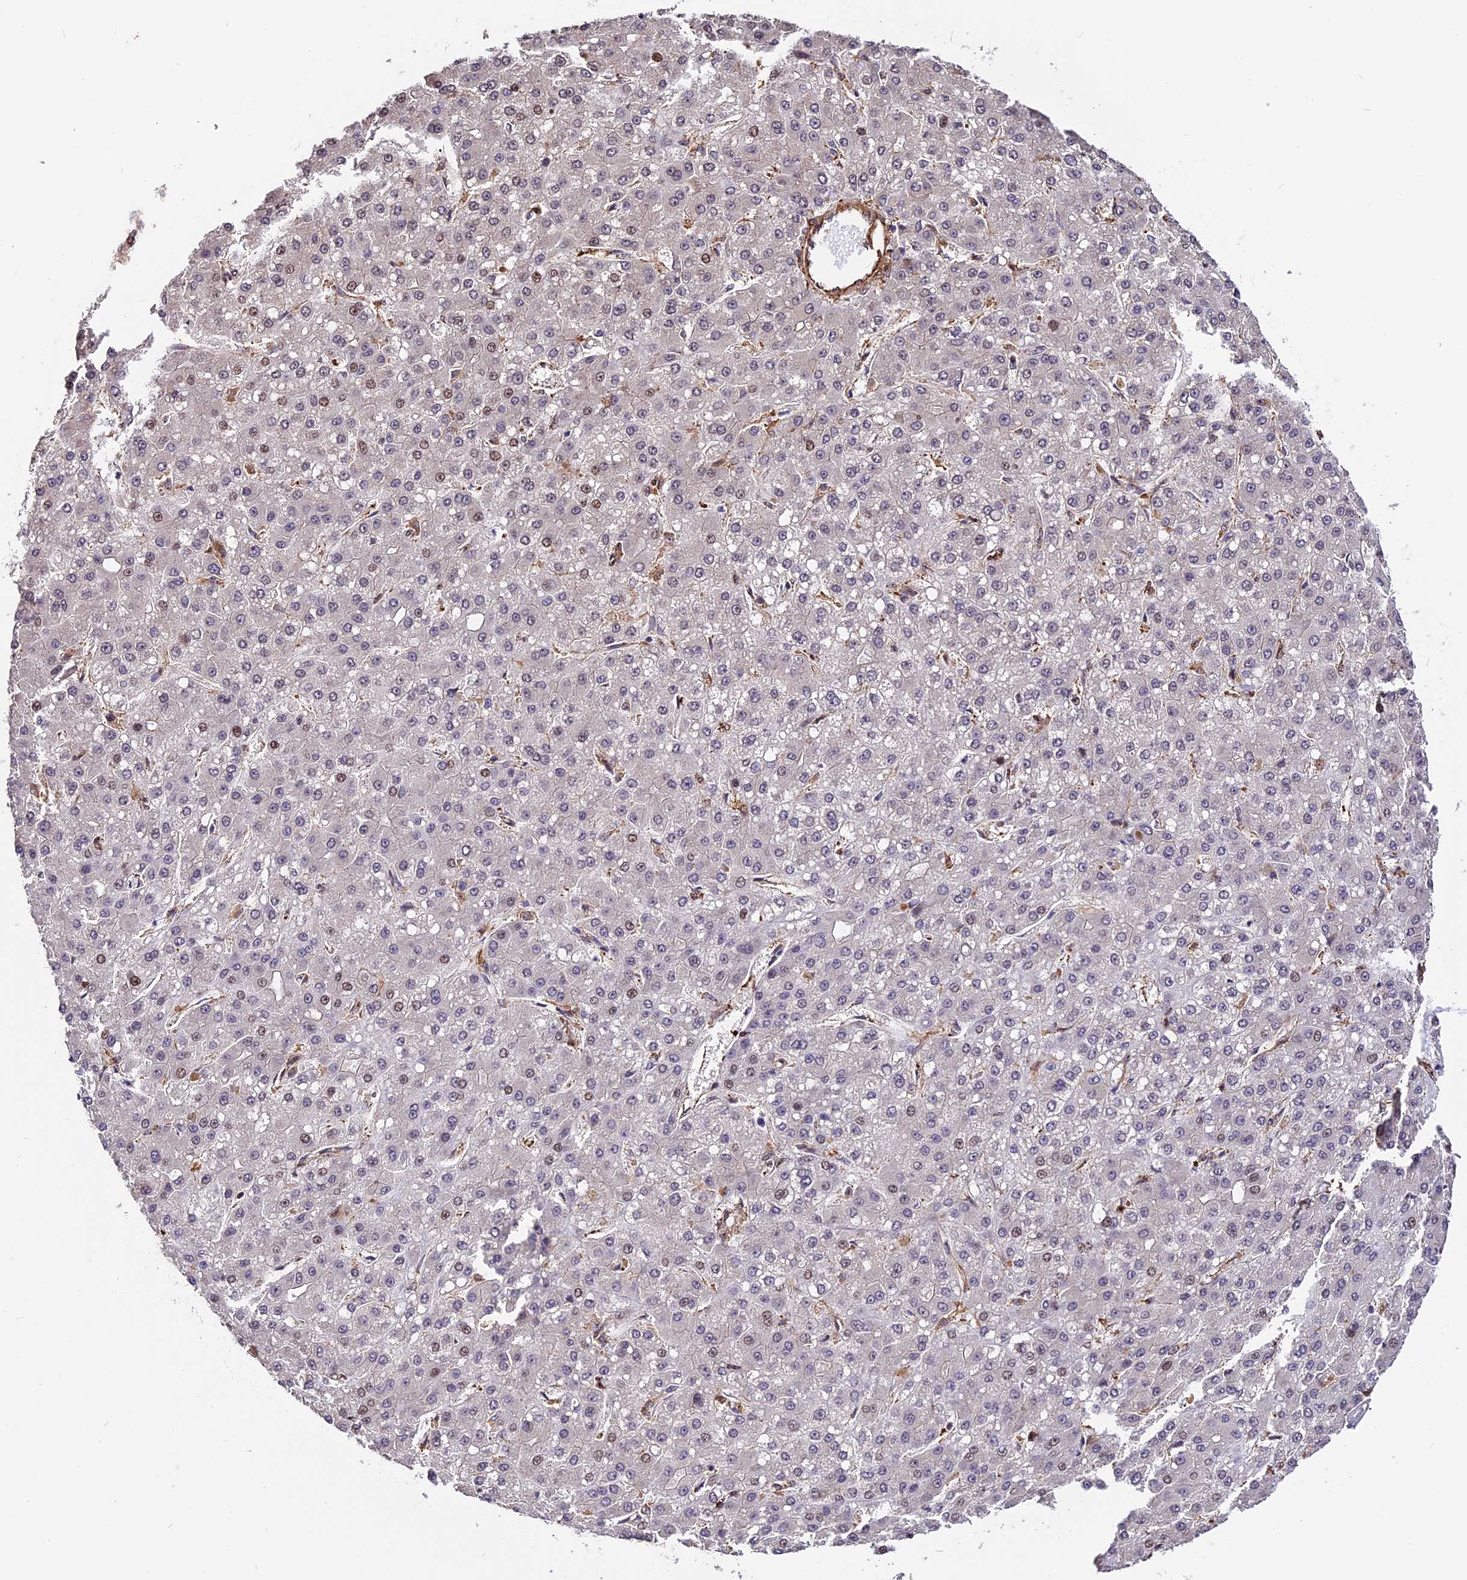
{"staining": {"intensity": "weak", "quantity": "<25%", "location": "nuclear"}, "tissue": "liver cancer", "cell_type": "Tumor cells", "image_type": "cancer", "snomed": [{"axis": "morphology", "description": "Carcinoma, Hepatocellular, NOS"}, {"axis": "topography", "description": "Liver"}], "caption": "Liver cancer (hepatocellular carcinoma) stained for a protein using immunohistochemistry (IHC) reveals no positivity tumor cells.", "gene": "HERPUD1", "patient": {"sex": "male", "age": 67}}